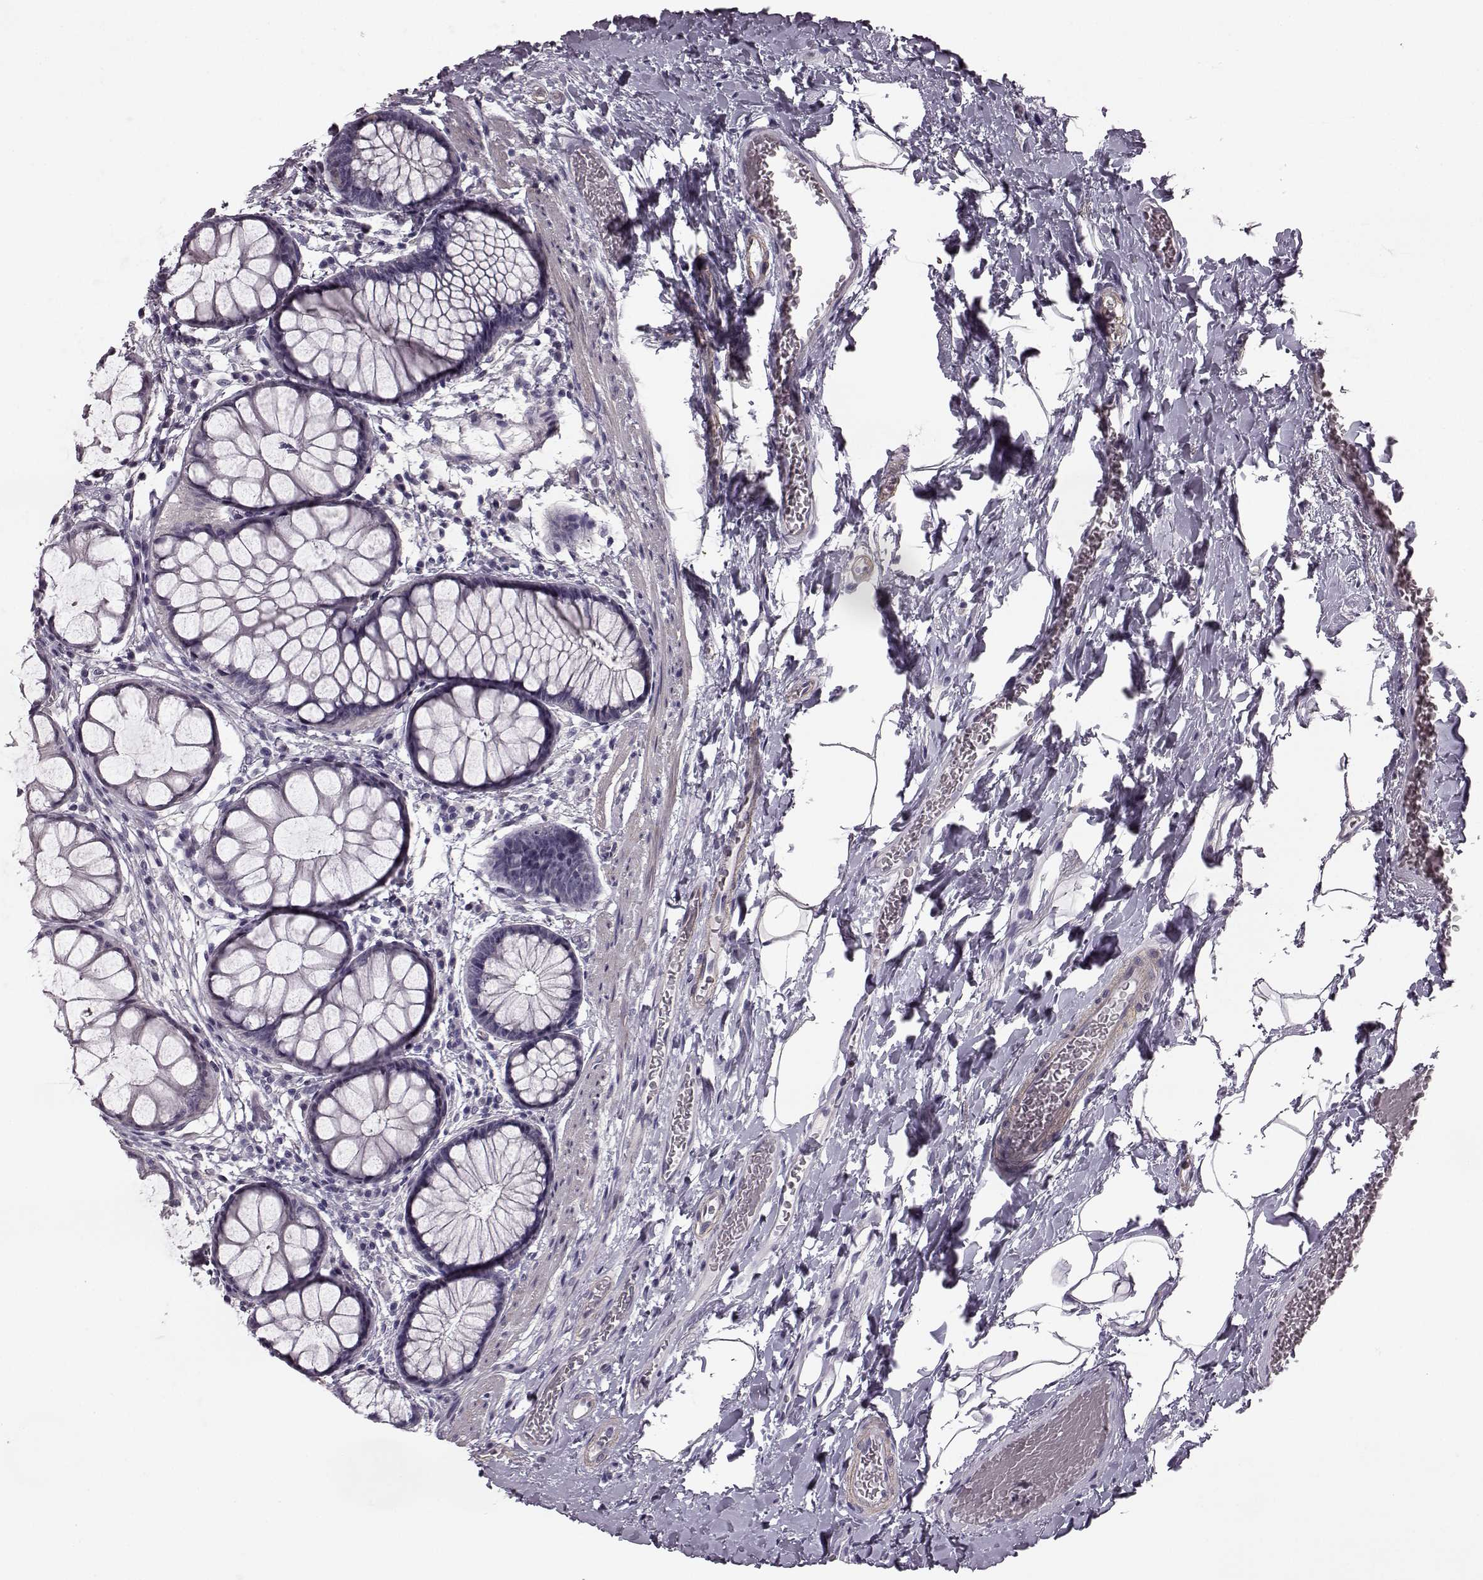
{"staining": {"intensity": "negative", "quantity": "none", "location": "none"}, "tissue": "rectum", "cell_type": "Glandular cells", "image_type": "normal", "snomed": [{"axis": "morphology", "description": "Normal tissue, NOS"}, {"axis": "topography", "description": "Rectum"}], "caption": "Rectum stained for a protein using immunohistochemistry (IHC) demonstrates no positivity glandular cells.", "gene": "SLCO3A1", "patient": {"sex": "female", "age": 62}}